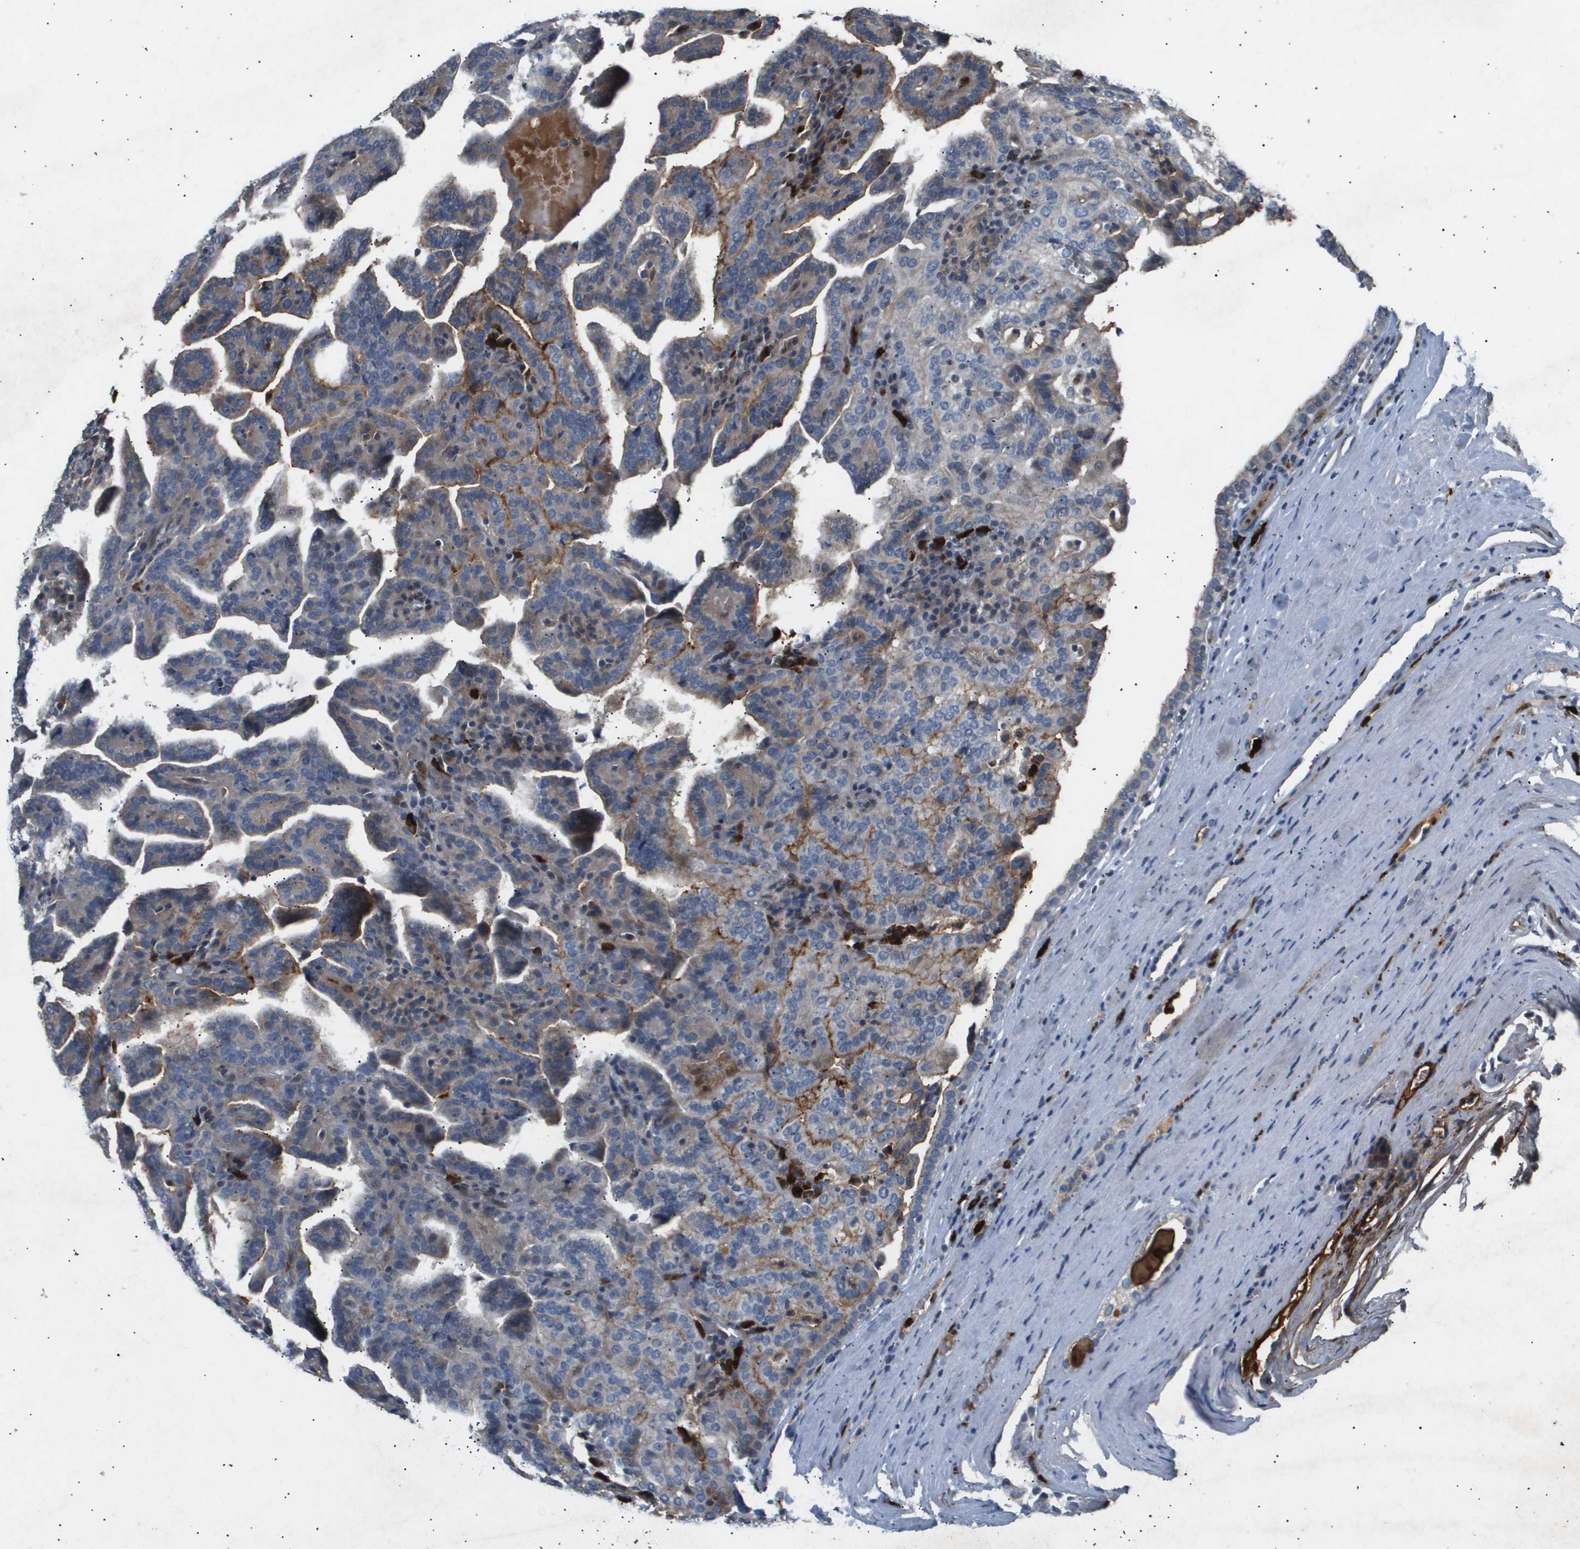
{"staining": {"intensity": "negative", "quantity": "none", "location": "none"}, "tissue": "renal cancer", "cell_type": "Tumor cells", "image_type": "cancer", "snomed": [{"axis": "morphology", "description": "Adenocarcinoma, NOS"}, {"axis": "topography", "description": "Kidney"}], "caption": "Tumor cells are negative for brown protein staining in renal cancer (adenocarcinoma).", "gene": "ERG", "patient": {"sex": "male", "age": 61}}